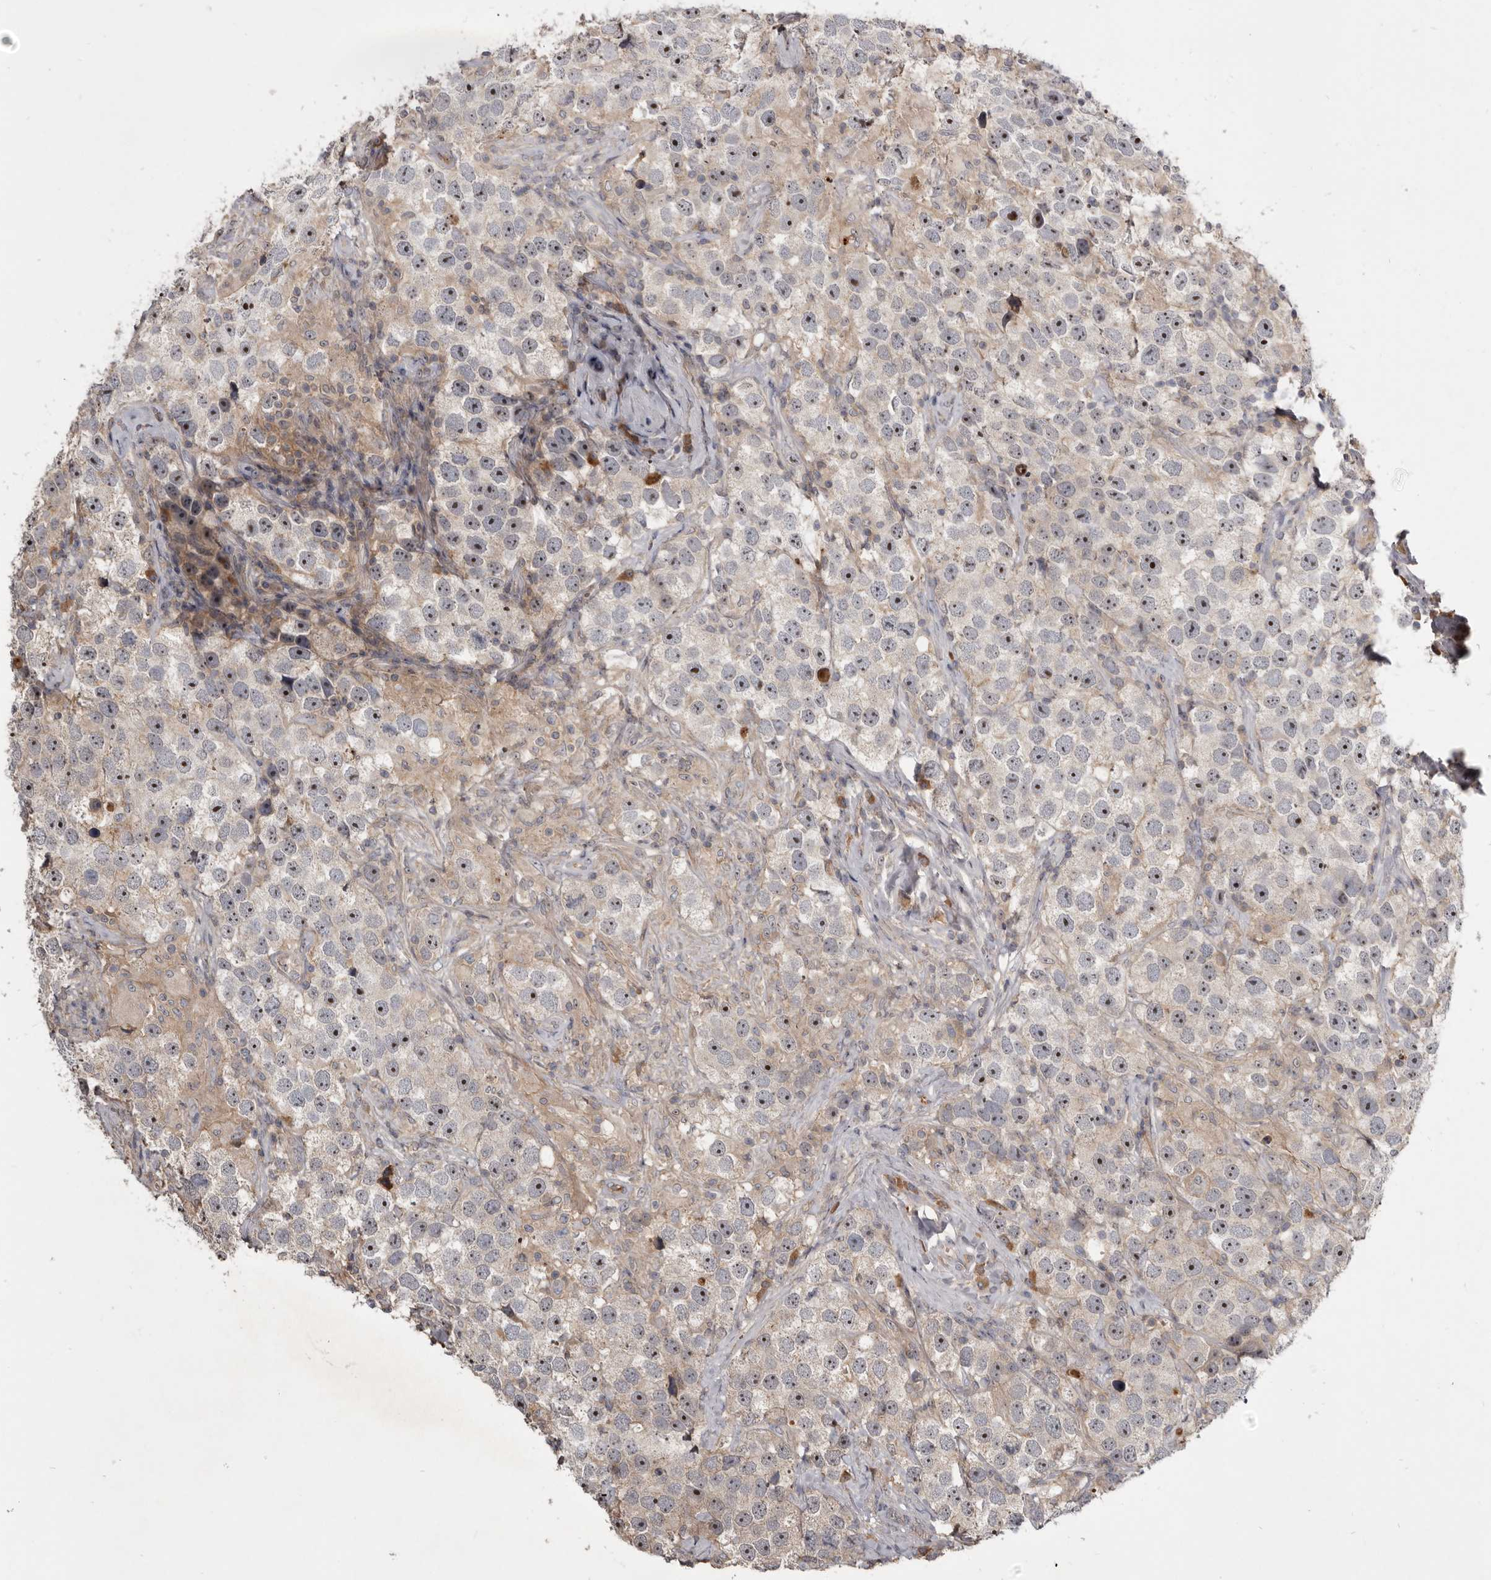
{"staining": {"intensity": "moderate", "quantity": "25%-75%", "location": "nuclear"}, "tissue": "testis cancer", "cell_type": "Tumor cells", "image_type": "cancer", "snomed": [{"axis": "morphology", "description": "Seminoma, NOS"}, {"axis": "topography", "description": "Testis"}], "caption": "IHC micrograph of seminoma (testis) stained for a protein (brown), which displays medium levels of moderate nuclear staining in approximately 25%-75% of tumor cells.", "gene": "TTC39A", "patient": {"sex": "male", "age": 49}}